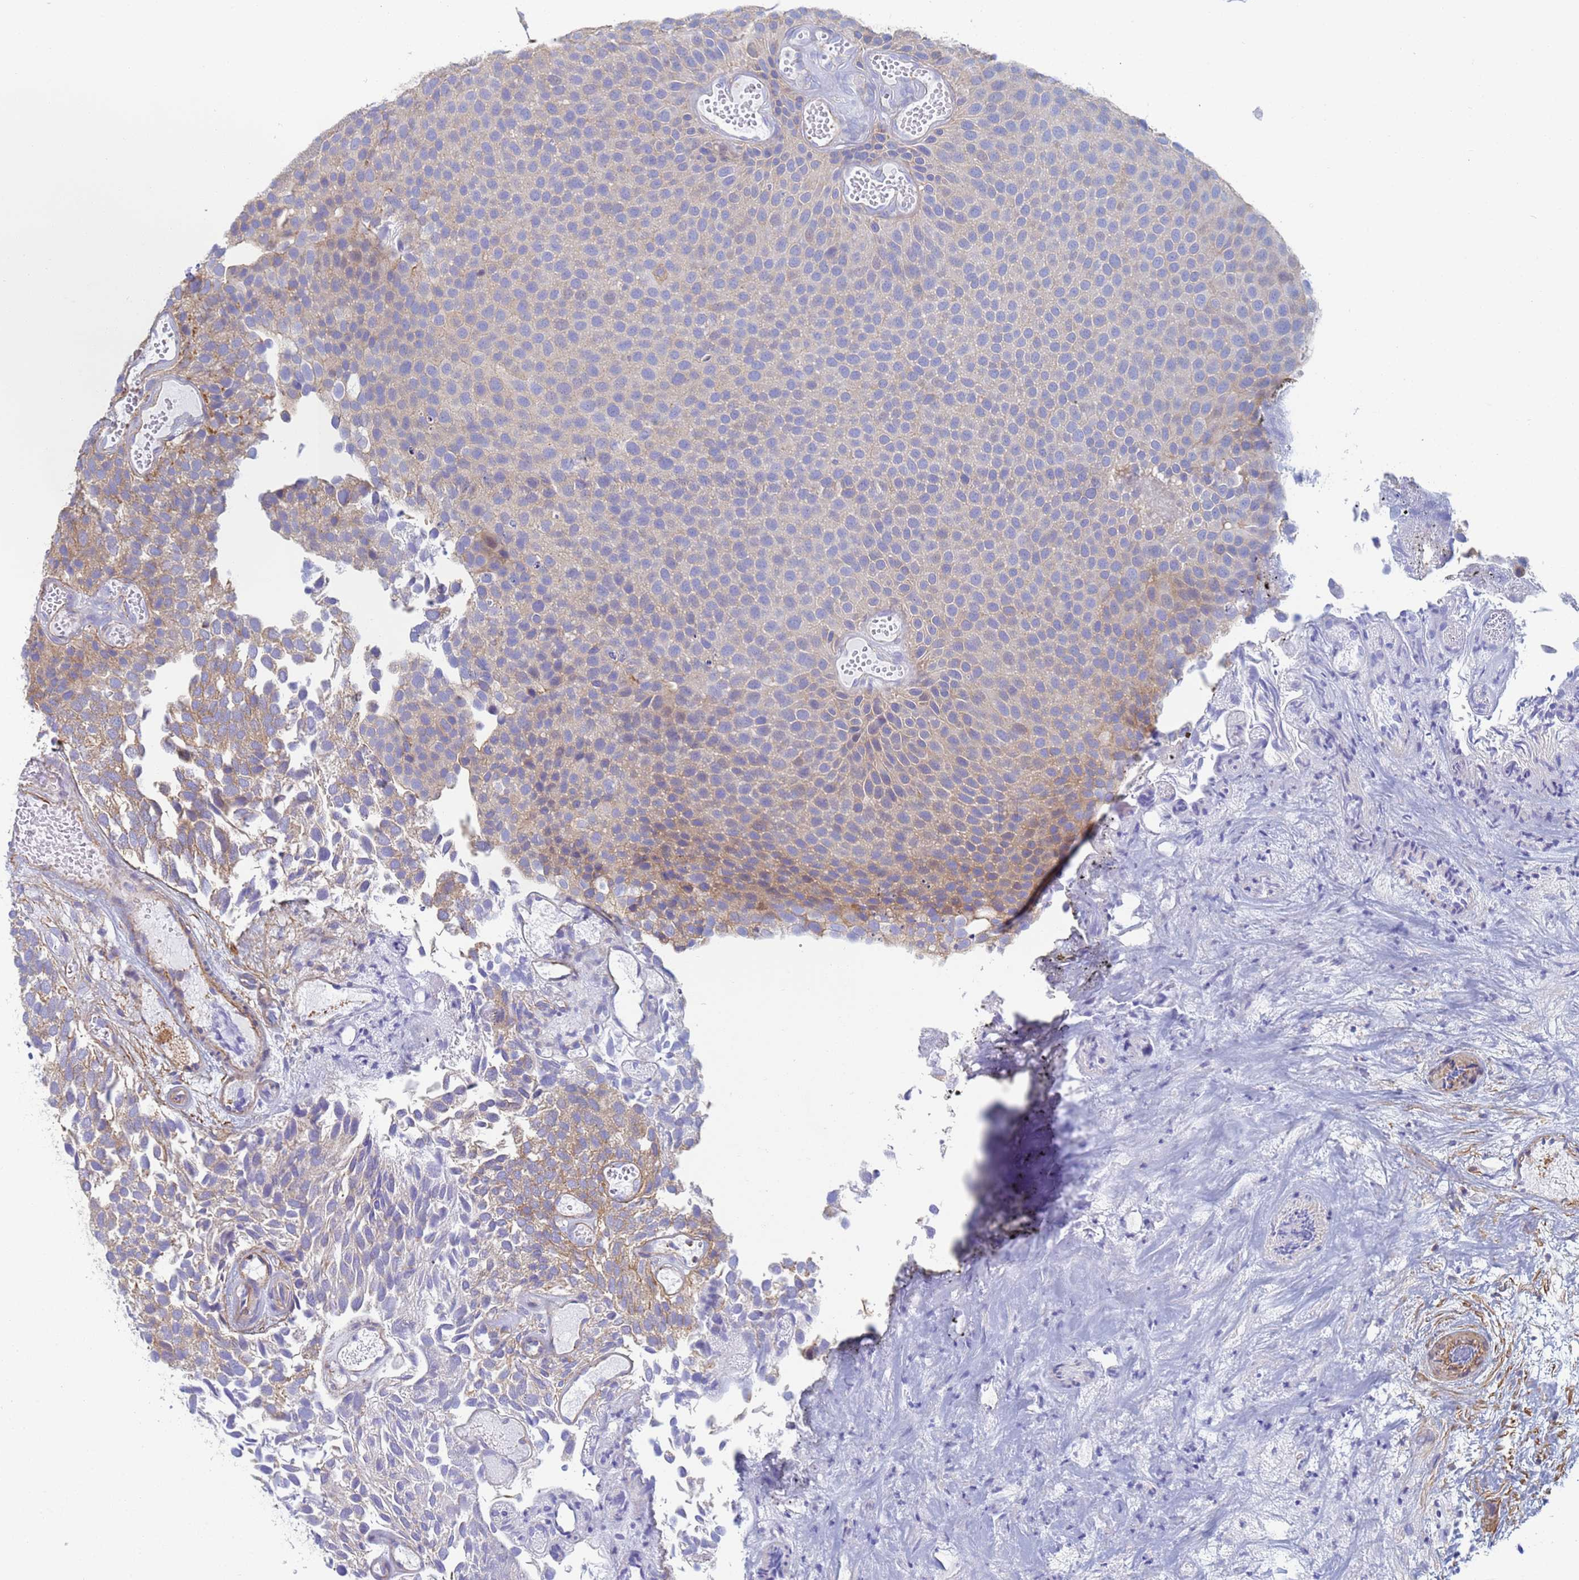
{"staining": {"intensity": "weak", "quantity": "<25%", "location": "cytoplasmic/membranous"}, "tissue": "urothelial cancer", "cell_type": "Tumor cells", "image_type": "cancer", "snomed": [{"axis": "morphology", "description": "Urothelial carcinoma, Low grade"}, {"axis": "topography", "description": "Urinary bladder"}], "caption": "High power microscopy histopathology image of an IHC photomicrograph of low-grade urothelial carcinoma, revealing no significant expression in tumor cells. (Immunohistochemistry, brightfield microscopy, high magnification).", "gene": "ZNG1B", "patient": {"sex": "male", "age": 89}}